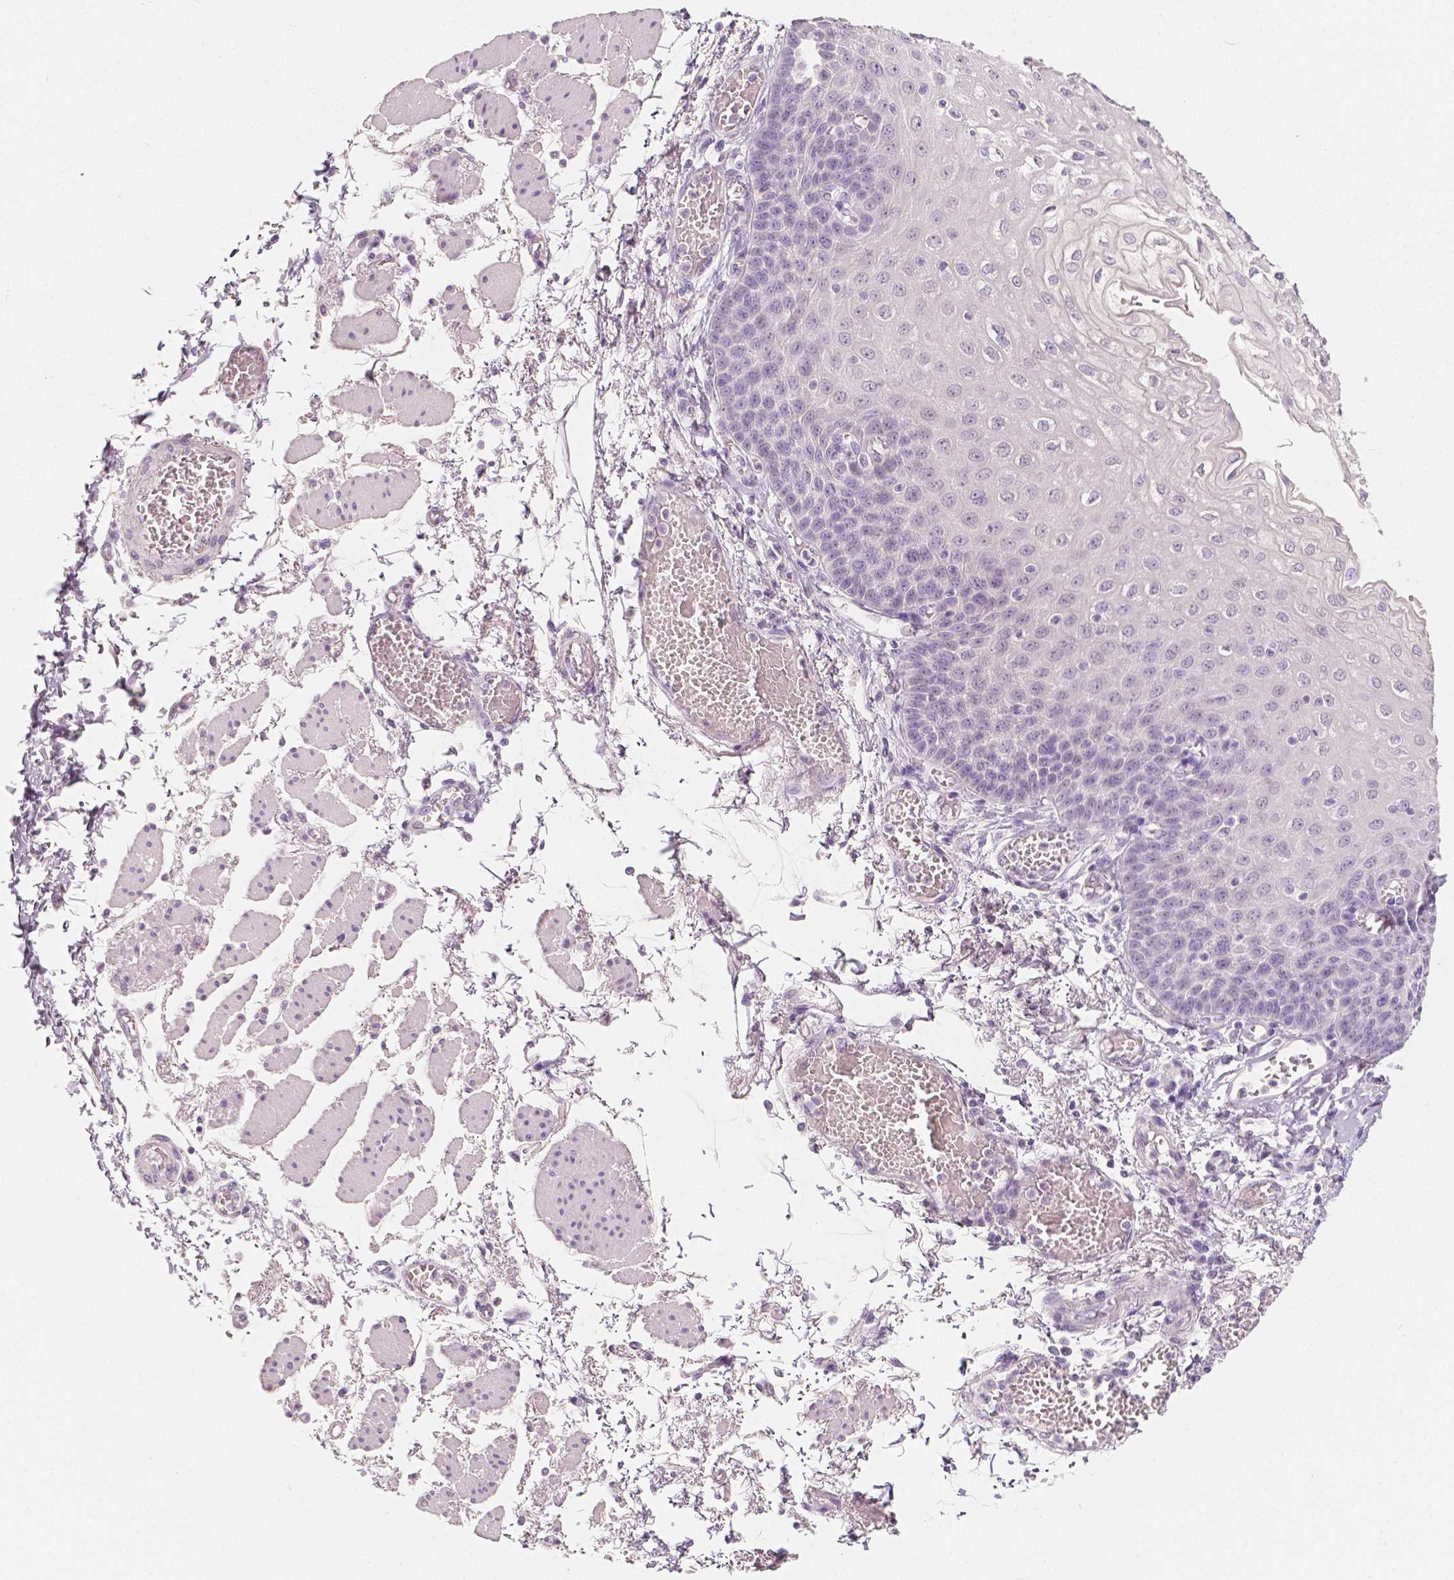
{"staining": {"intensity": "negative", "quantity": "none", "location": "none"}, "tissue": "esophagus", "cell_type": "Squamous epithelial cells", "image_type": "normal", "snomed": [{"axis": "morphology", "description": "Normal tissue, NOS"}, {"axis": "morphology", "description": "Adenocarcinoma, NOS"}, {"axis": "topography", "description": "Esophagus"}], "caption": "Squamous epithelial cells show no significant expression in normal esophagus.", "gene": "NECAB2", "patient": {"sex": "male", "age": 81}}